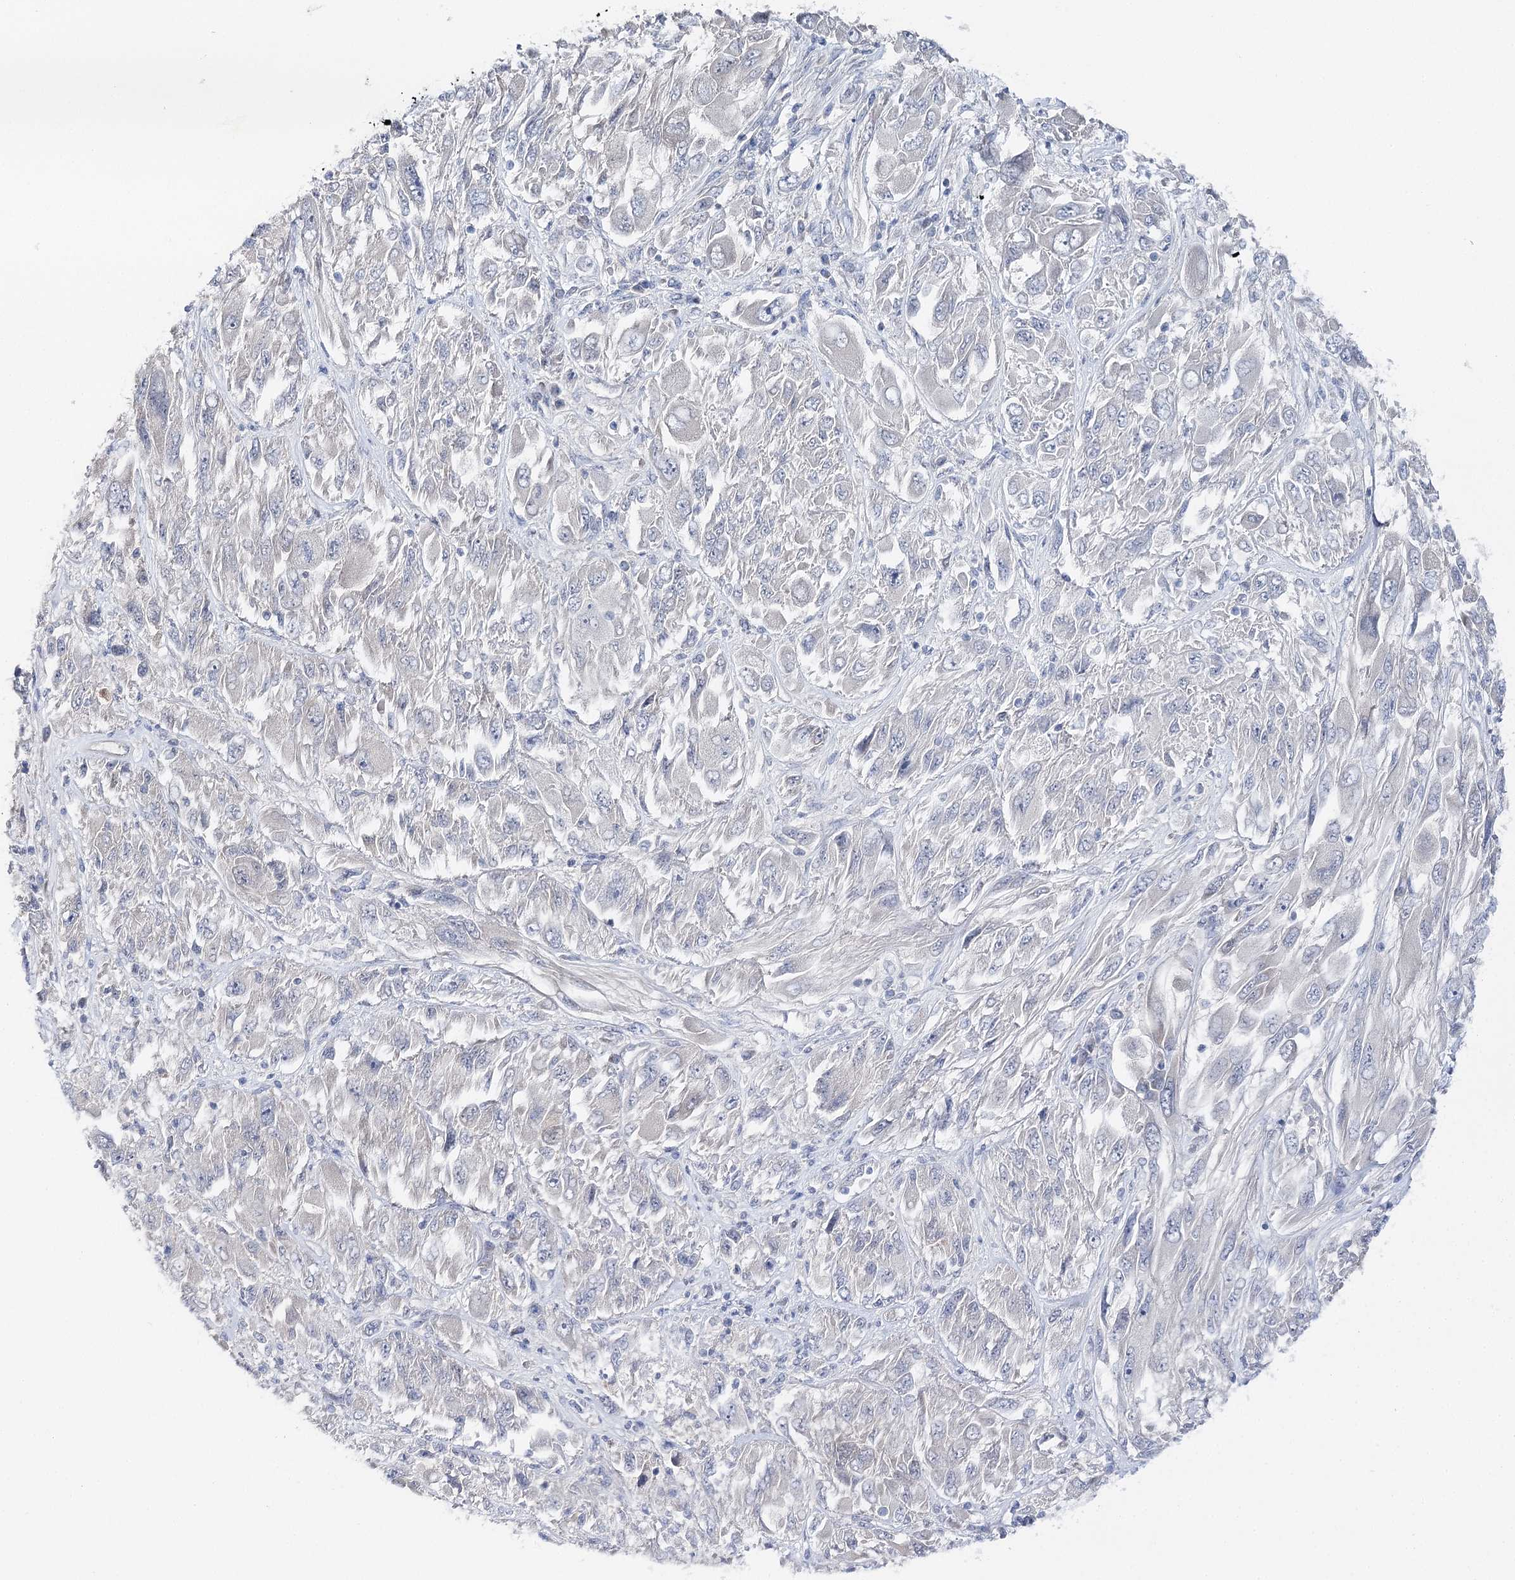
{"staining": {"intensity": "negative", "quantity": "none", "location": "none"}, "tissue": "melanoma", "cell_type": "Tumor cells", "image_type": "cancer", "snomed": [{"axis": "morphology", "description": "Malignant melanoma, NOS"}, {"axis": "topography", "description": "Skin"}], "caption": "Immunohistochemistry (IHC) photomicrograph of melanoma stained for a protein (brown), which demonstrates no staining in tumor cells.", "gene": "LRRC14B", "patient": {"sex": "female", "age": 91}}